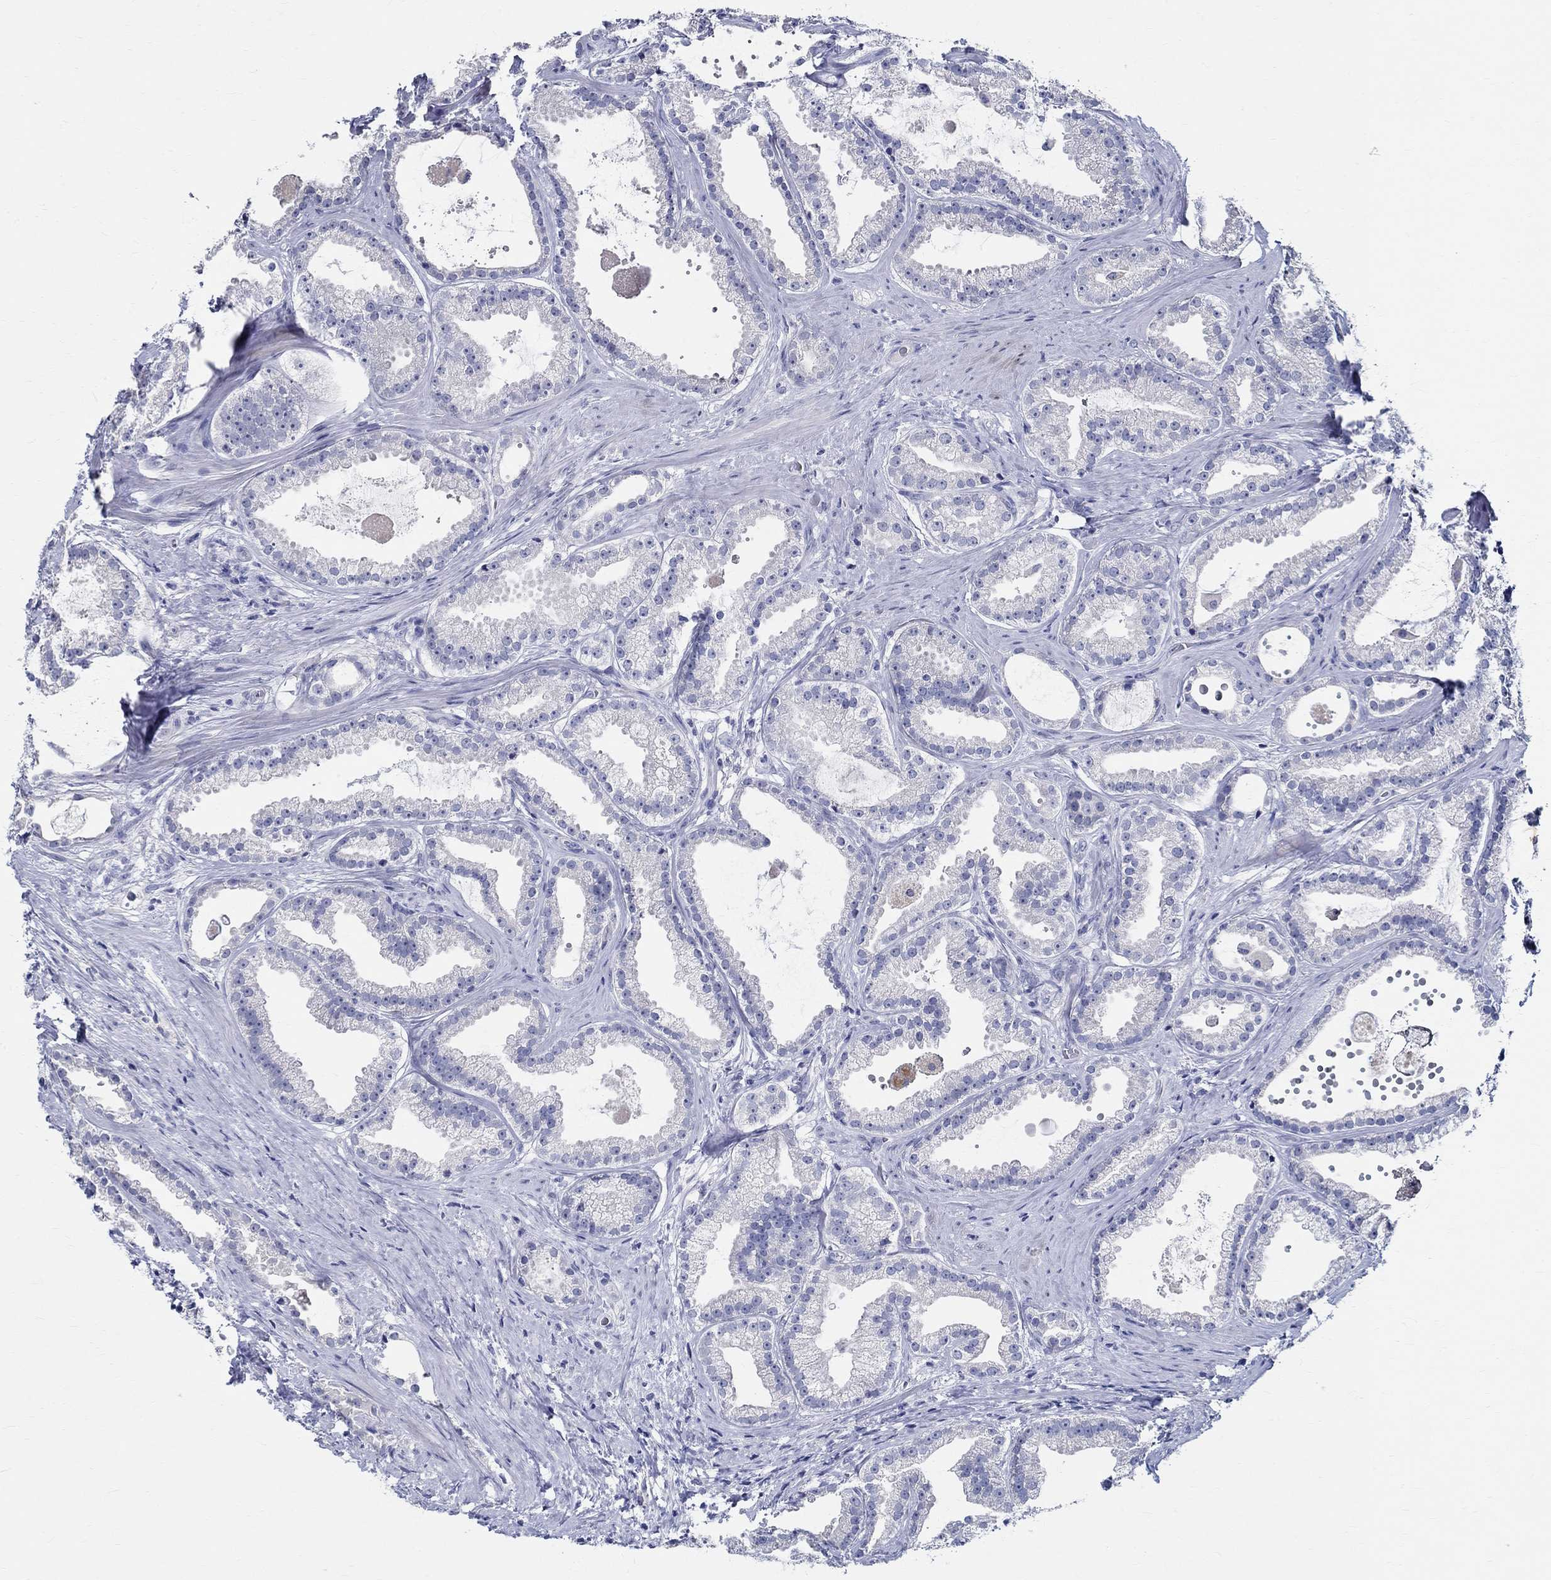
{"staining": {"intensity": "negative", "quantity": "none", "location": "none"}, "tissue": "prostate cancer", "cell_type": "Tumor cells", "image_type": "cancer", "snomed": [{"axis": "morphology", "description": "Adenocarcinoma, NOS"}, {"axis": "morphology", "description": "Adenocarcinoma, High grade"}, {"axis": "topography", "description": "Prostate"}], "caption": "There is no significant staining in tumor cells of adenocarcinoma (prostate). The staining is performed using DAB (3,3'-diaminobenzidine) brown chromogen with nuclei counter-stained in using hematoxylin.", "gene": "CETN1", "patient": {"sex": "male", "age": 64}}